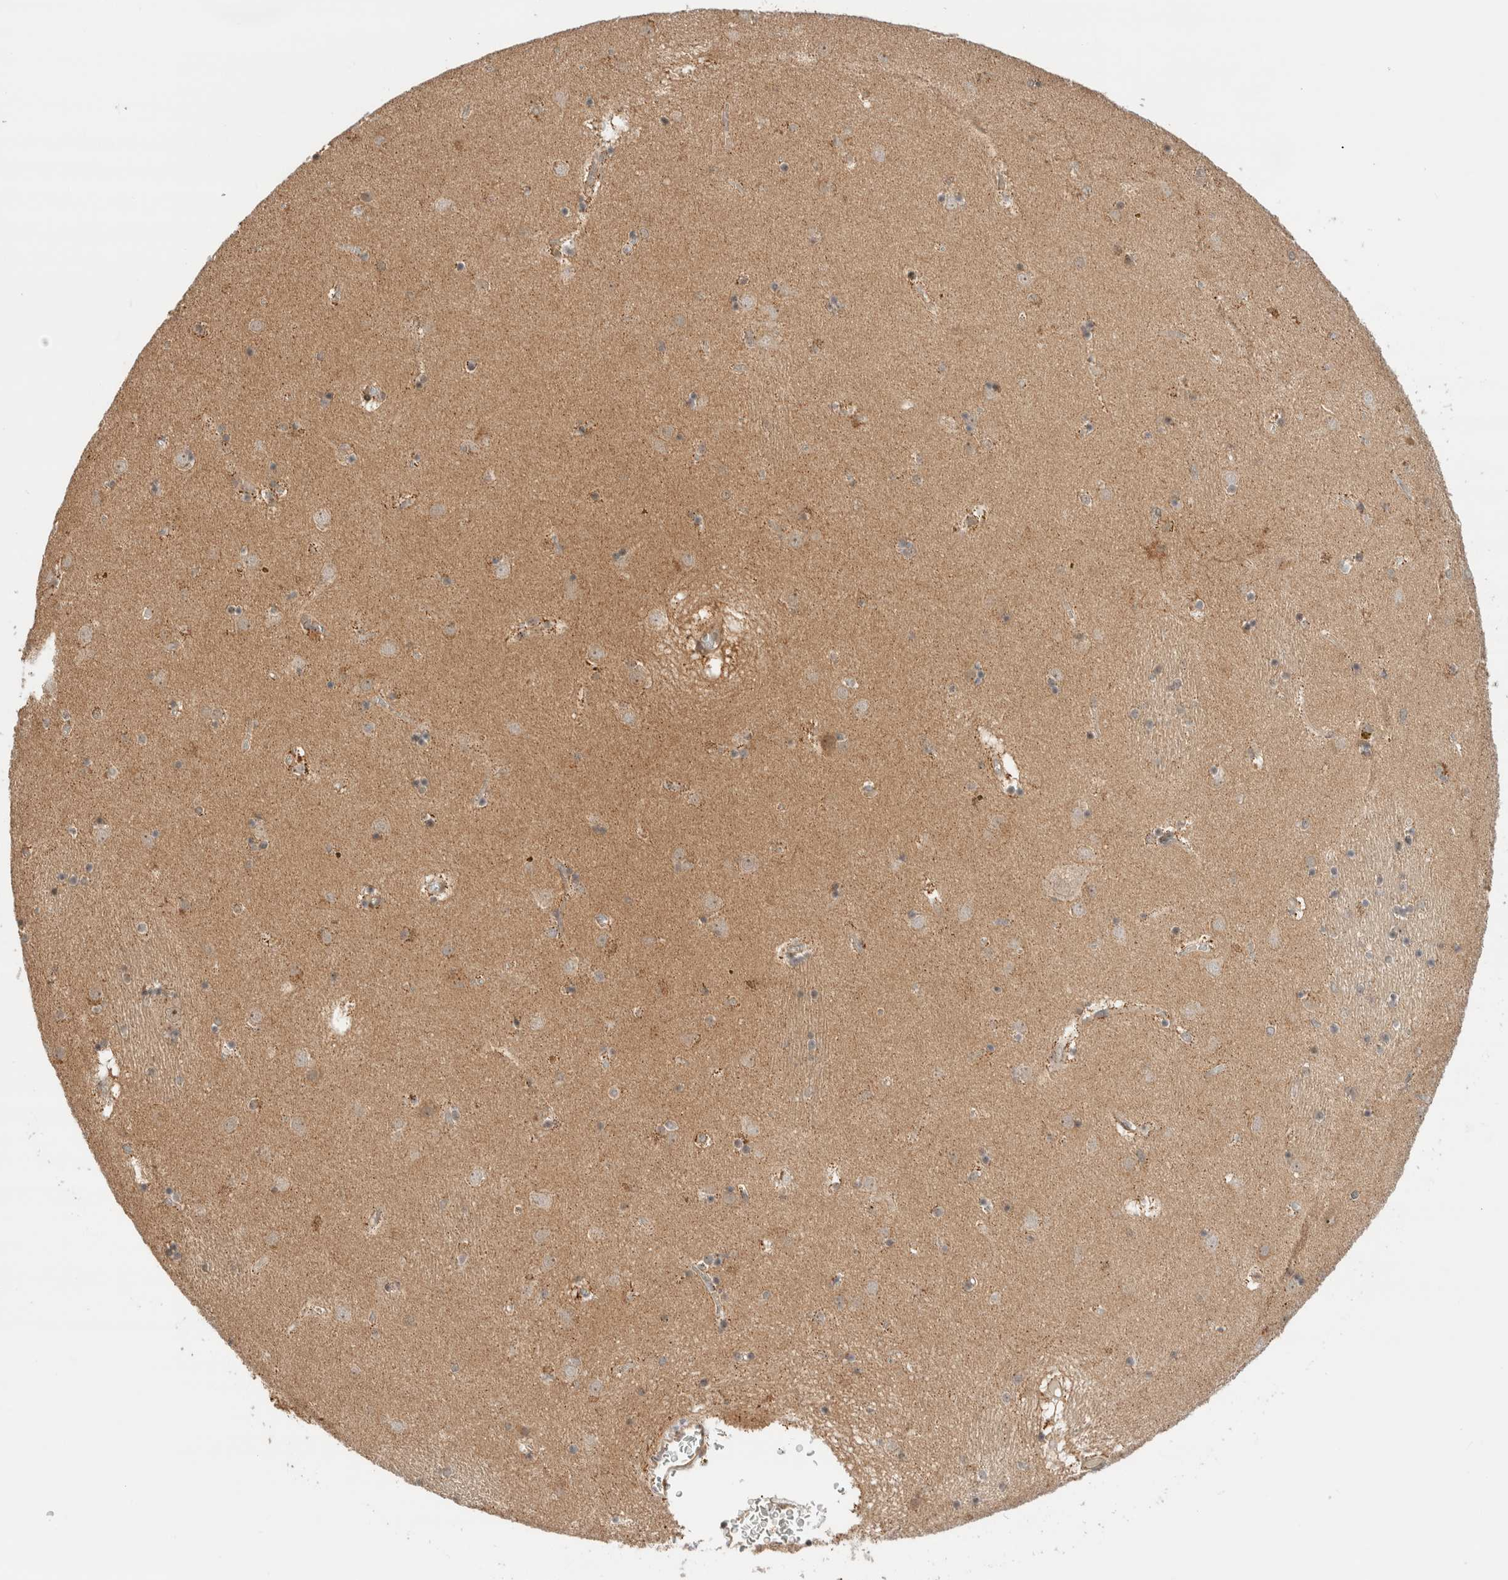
{"staining": {"intensity": "weak", "quantity": "<25%", "location": "nuclear"}, "tissue": "caudate", "cell_type": "Glial cells", "image_type": "normal", "snomed": [{"axis": "morphology", "description": "Normal tissue, NOS"}, {"axis": "topography", "description": "Lateral ventricle wall"}], "caption": "Immunohistochemistry of normal caudate shows no positivity in glial cells. Brightfield microscopy of IHC stained with DAB (3,3'-diaminobenzidine) (brown) and hematoxylin (blue), captured at high magnification.", "gene": "OTUD6B", "patient": {"sex": "male", "age": 70}}